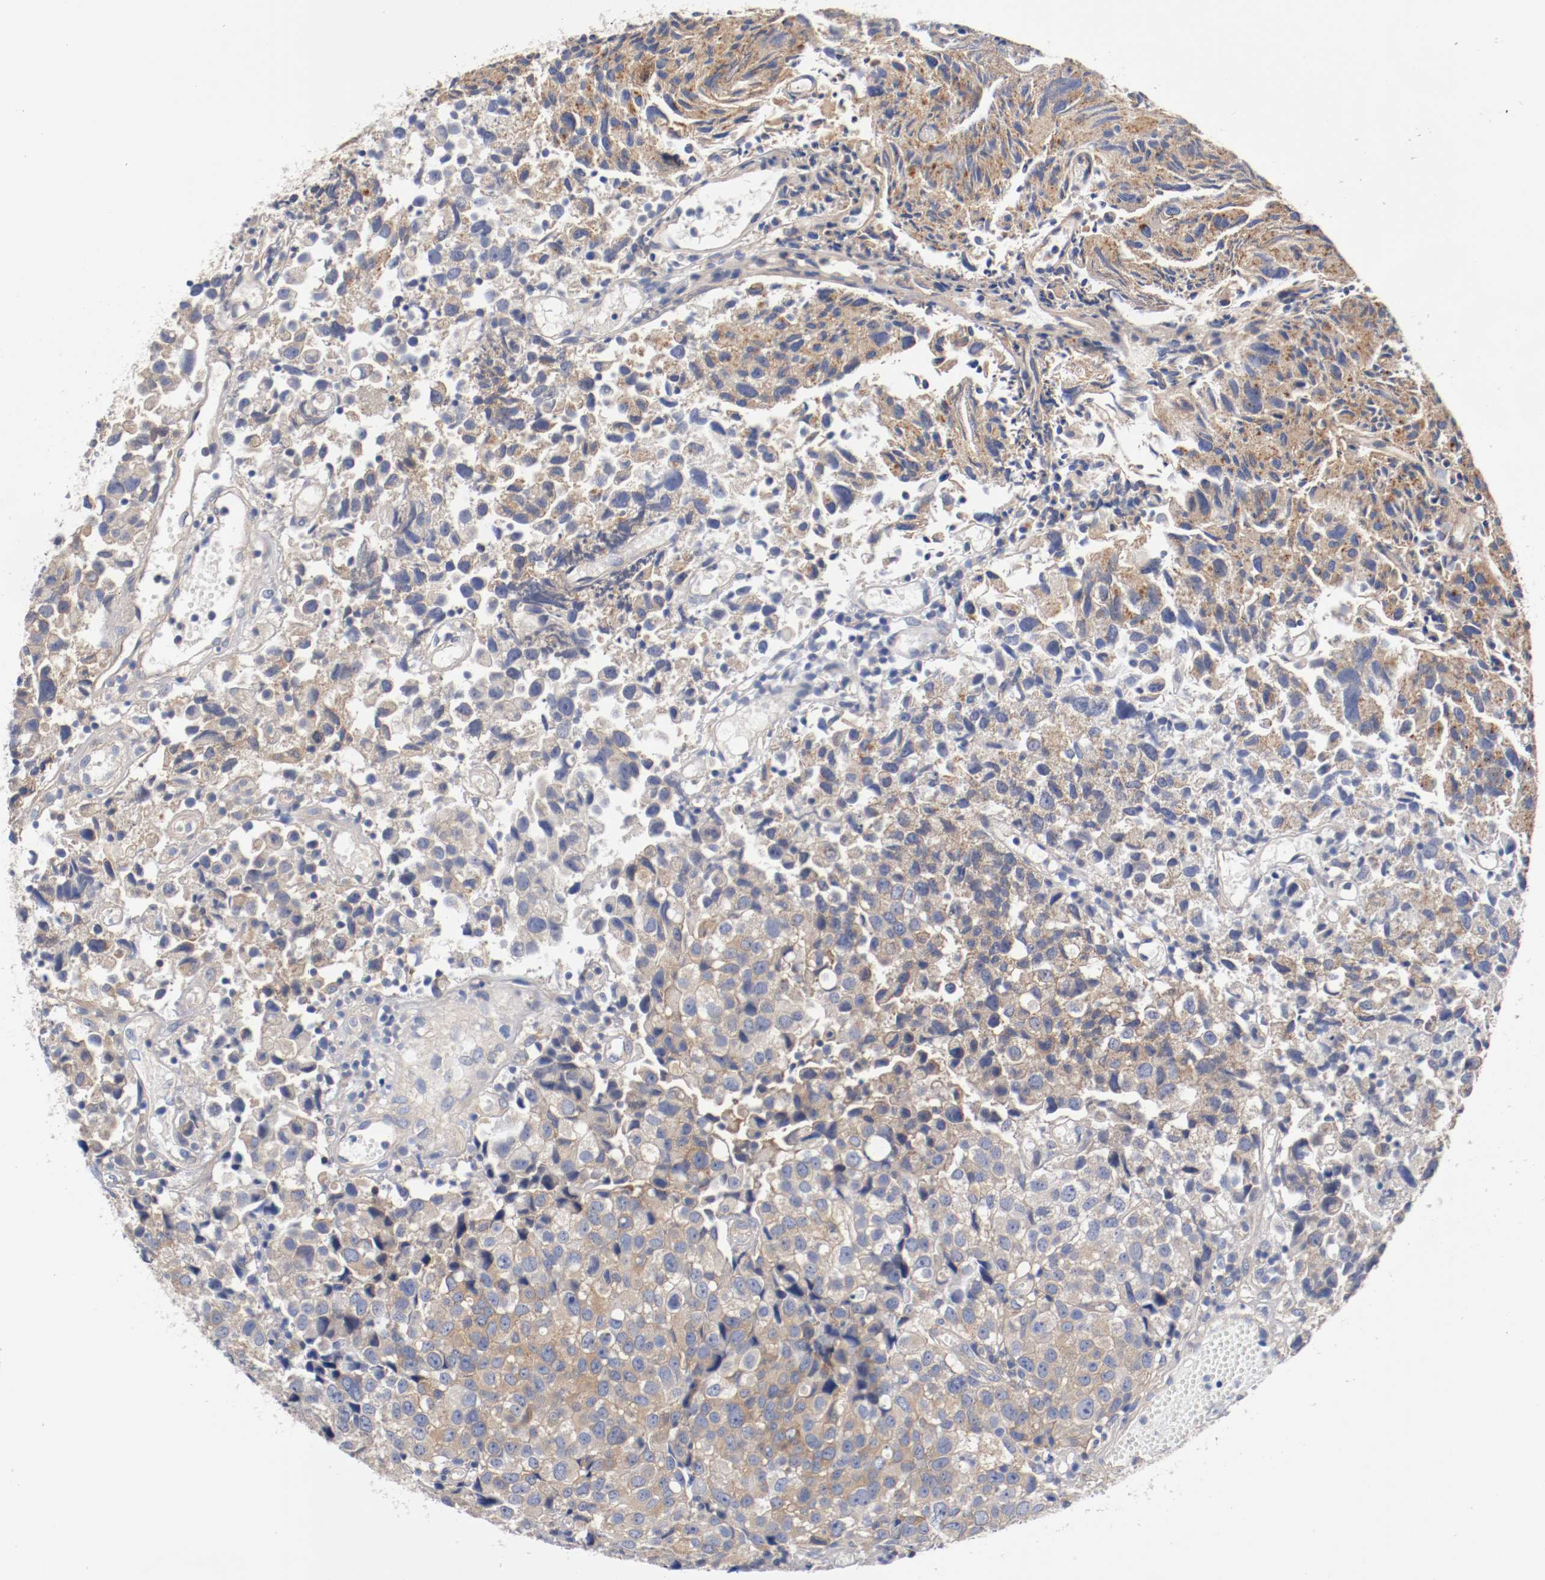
{"staining": {"intensity": "moderate", "quantity": ">75%", "location": "cytoplasmic/membranous"}, "tissue": "urothelial cancer", "cell_type": "Tumor cells", "image_type": "cancer", "snomed": [{"axis": "morphology", "description": "Urothelial carcinoma, High grade"}, {"axis": "topography", "description": "Urinary bladder"}], "caption": "There is medium levels of moderate cytoplasmic/membranous staining in tumor cells of urothelial carcinoma (high-grade), as demonstrated by immunohistochemical staining (brown color).", "gene": "HGS", "patient": {"sex": "female", "age": 75}}